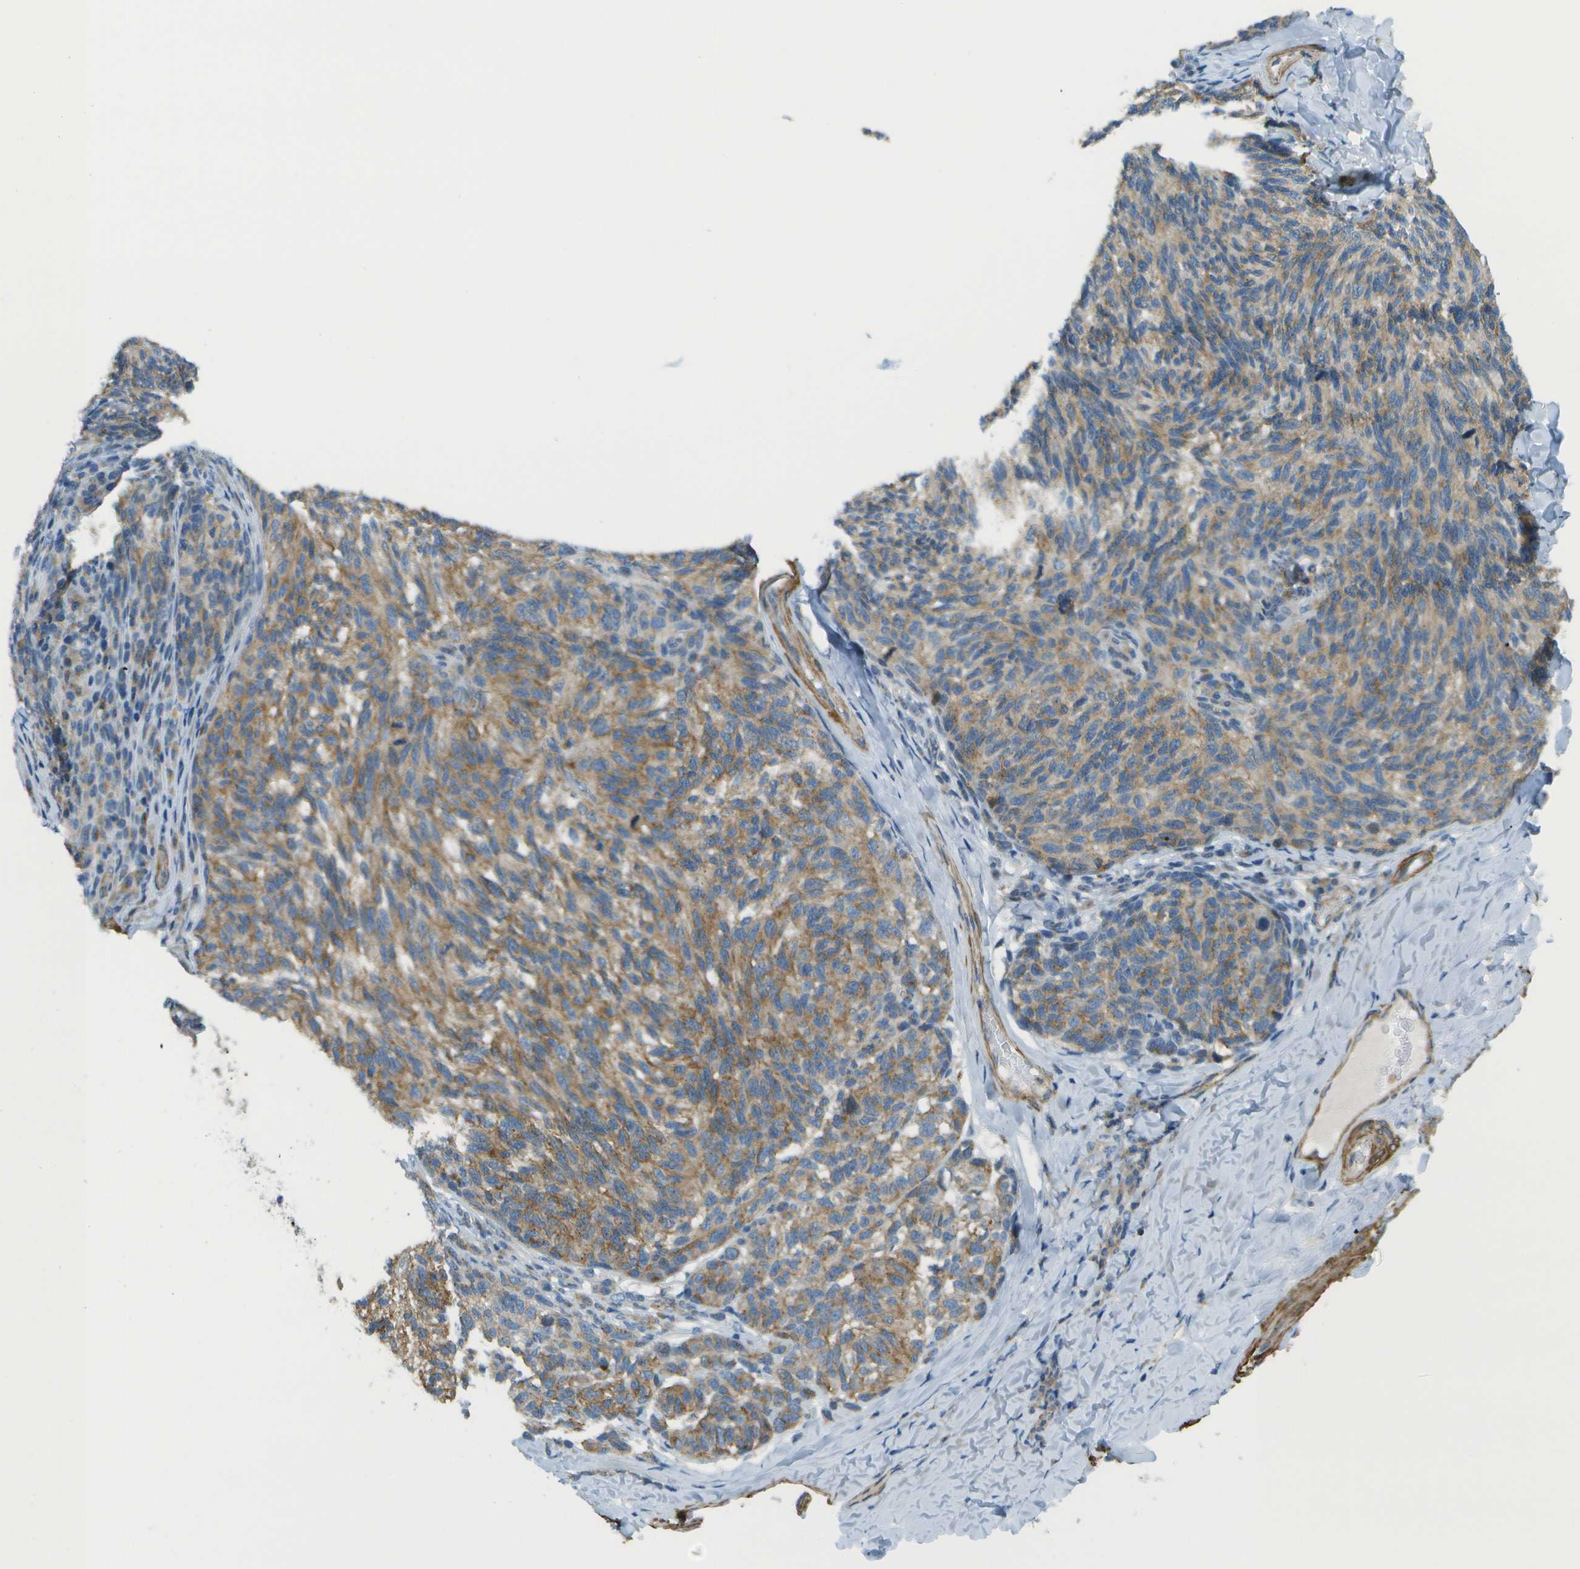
{"staining": {"intensity": "moderate", "quantity": ">75%", "location": "cytoplasmic/membranous"}, "tissue": "melanoma", "cell_type": "Tumor cells", "image_type": "cancer", "snomed": [{"axis": "morphology", "description": "Malignant melanoma, NOS"}, {"axis": "topography", "description": "Skin"}], "caption": "Moderate cytoplasmic/membranous staining is seen in about >75% of tumor cells in malignant melanoma.", "gene": "MYH11", "patient": {"sex": "female", "age": 73}}